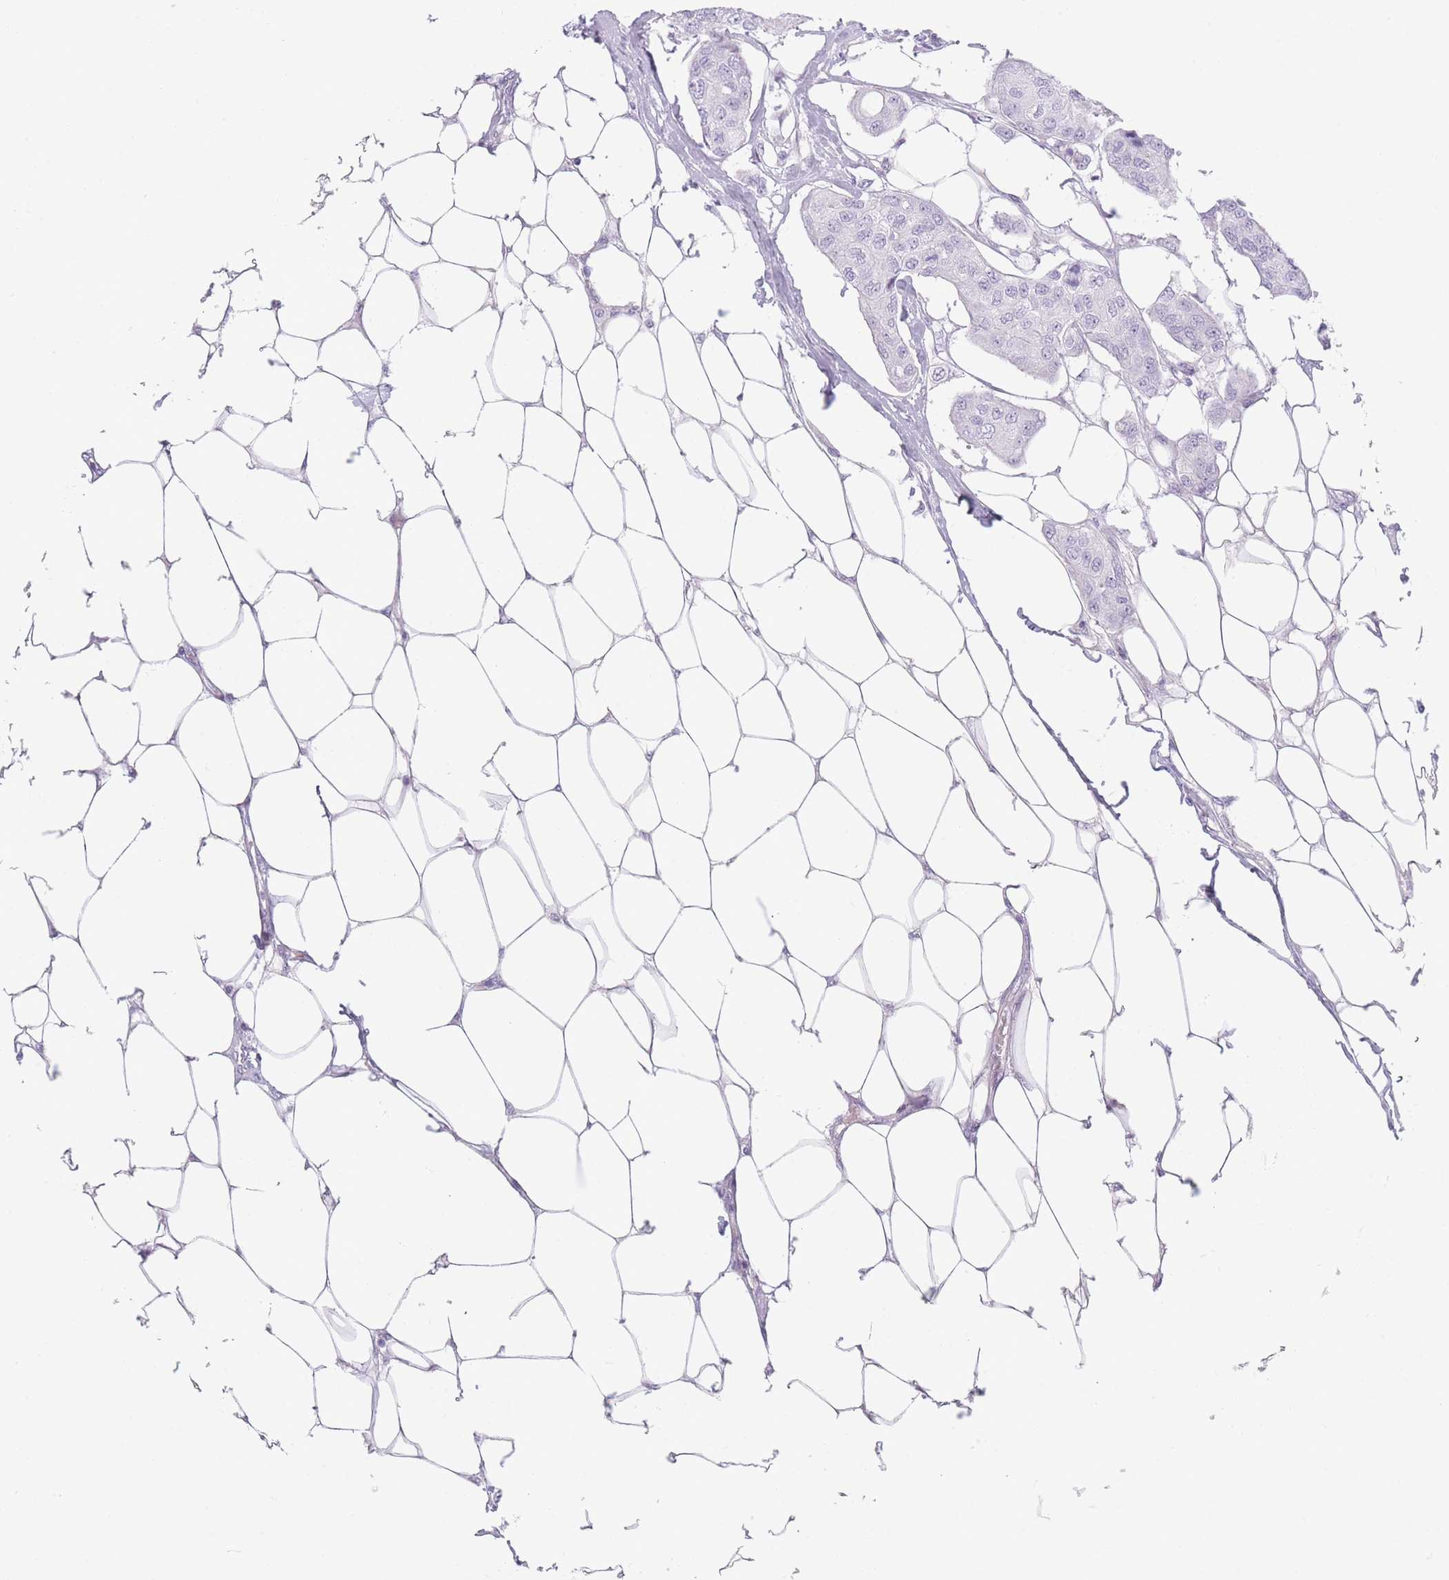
{"staining": {"intensity": "negative", "quantity": "none", "location": "none"}, "tissue": "breast cancer", "cell_type": "Tumor cells", "image_type": "cancer", "snomed": [{"axis": "morphology", "description": "Duct carcinoma"}, {"axis": "topography", "description": "Breast"}, {"axis": "topography", "description": "Lymph node"}], "caption": "Tumor cells are negative for protein expression in human infiltrating ductal carcinoma (breast).", "gene": "PLEKHG2", "patient": {"sex": "female", "age": 80}}